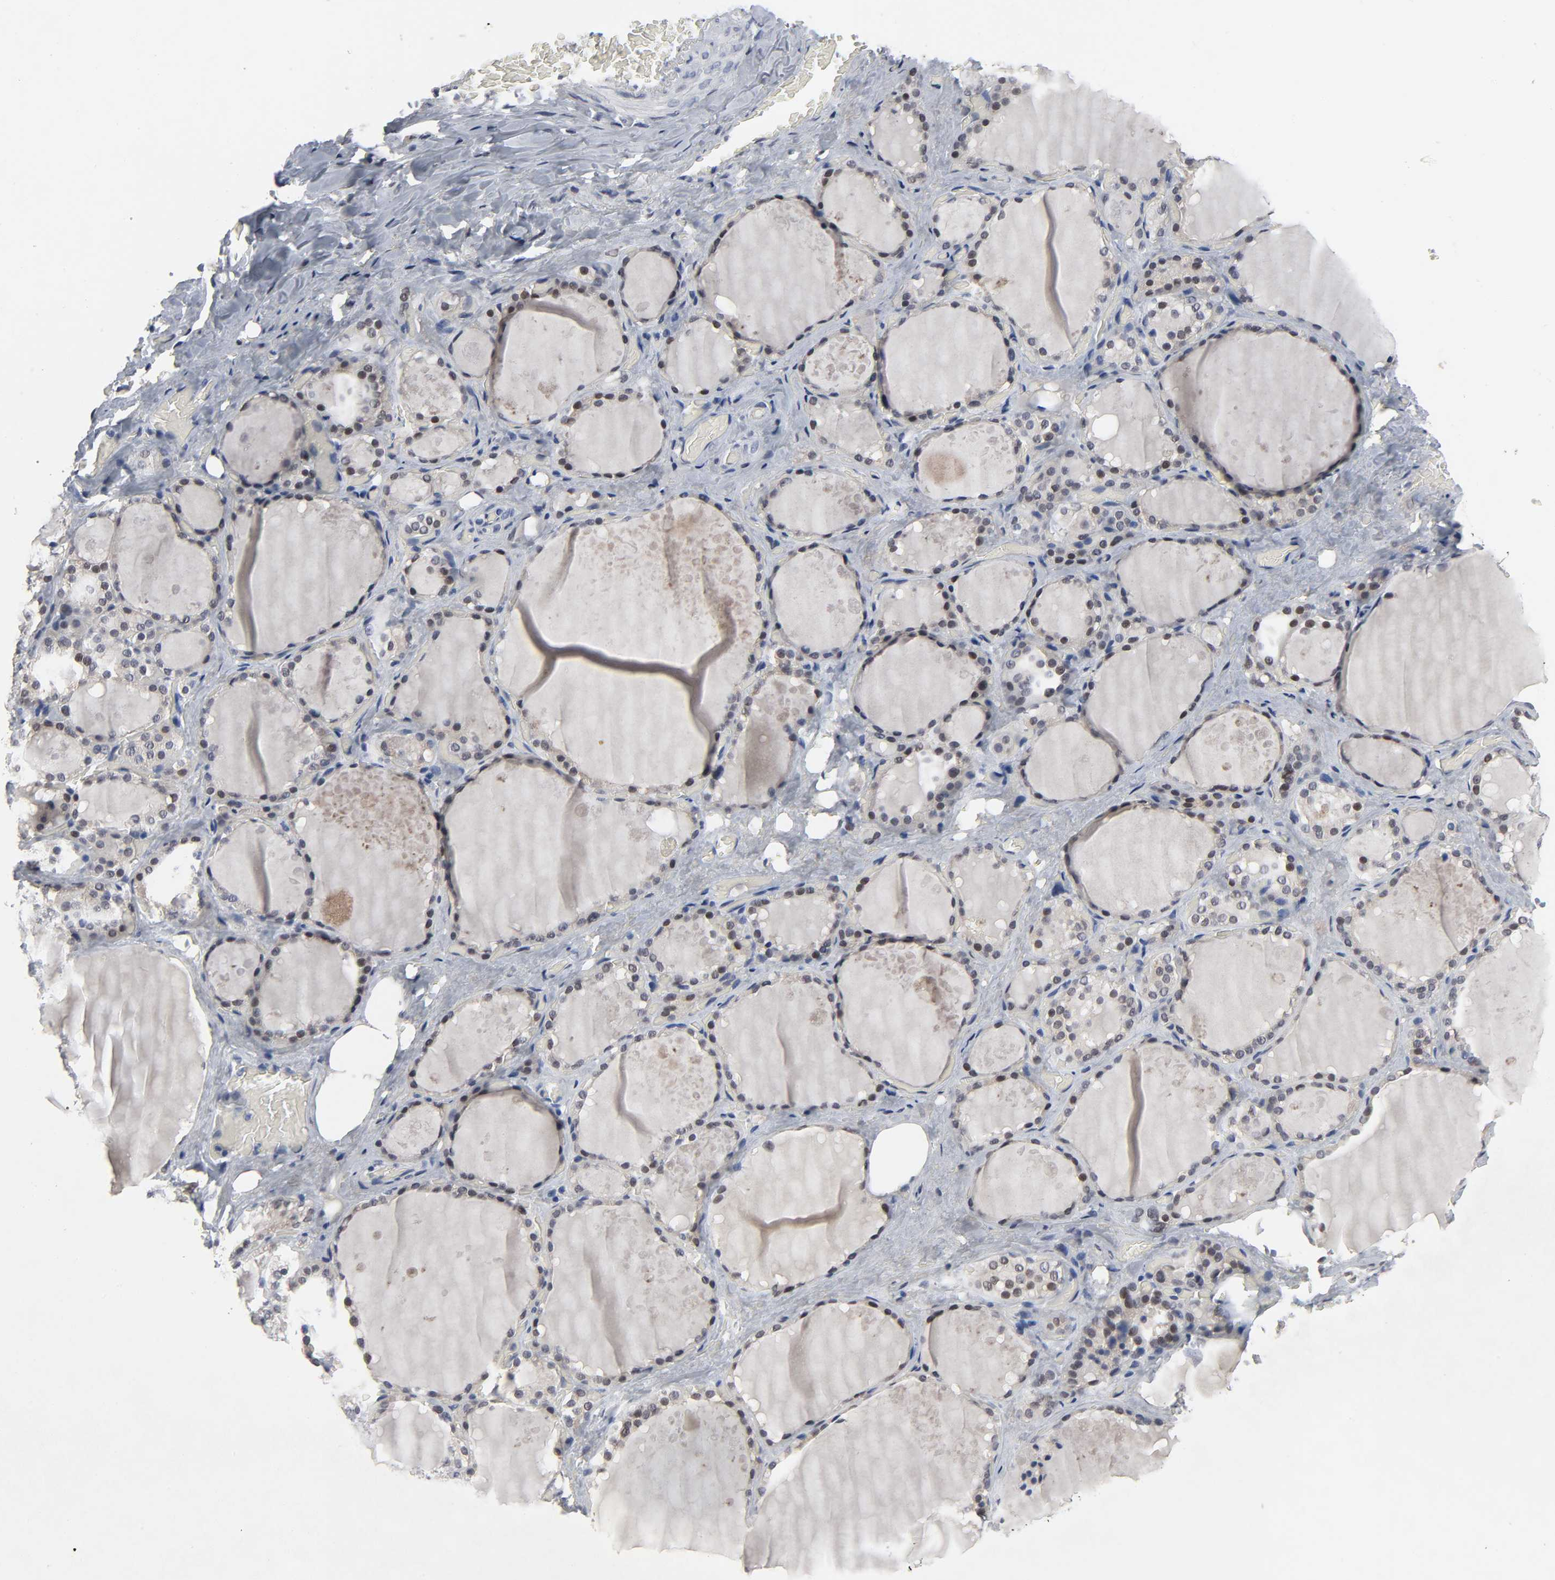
{"staining": {"intensity": "moderate", "quantity": ">75%", "location": "nuclear"}, "tissue": "thyroid gland", "cell_type": "Glandular cells", "image_type": "normal", "snomed": [{"axis": "morphology", "description": "Normal tissue, NOS"}, {"axis": "topography", "description": "Thyroid gland"}], "caption": "About >75% of glandular cells in unremarkable thyroid gland demonstrate moderate nuclear protein staining as visualized by brown immunohistochemical staining.", "gene": "SALL2", "patient": {"sex": "male", "age": 61}}